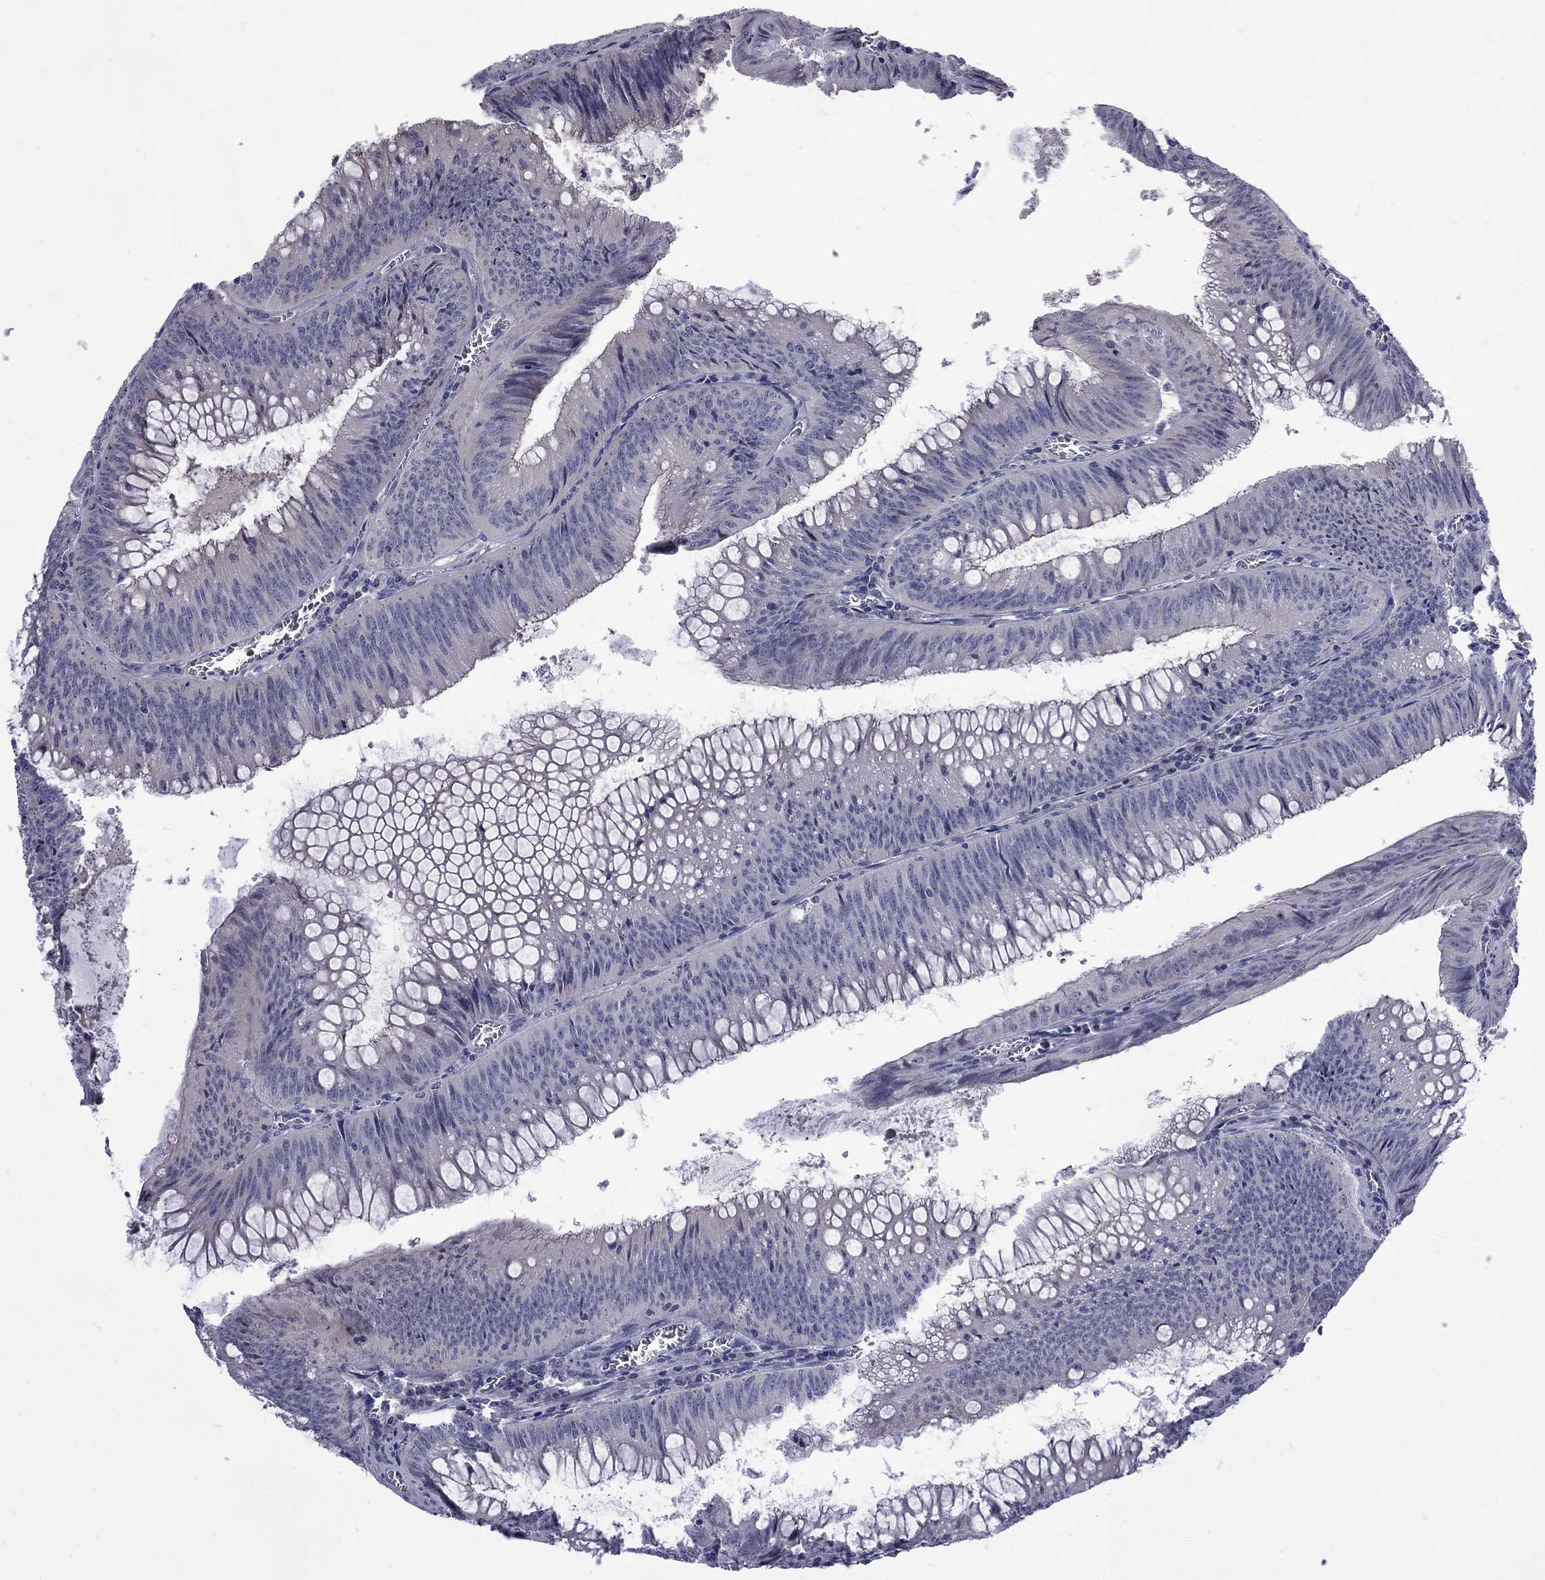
{"staining": {"intensity": "negative", "quantity": "none", "location": "none"}, "tissue": "colorectal cancer", "cell_type": "Tumor cells", "image_type": "cancer", "snomed": [{"axis": "morphology", "description": "Adenocarcinoma, NOS"}, {"axis": "topography", "description": "Rectum"}], "caption": "This photomicrograph is of colorectal cancer stained with immunohistochemistry to label a protein in brown with the nuclei are counter-stained blue. There is no expression in tumor cells.", "gene": "NRARP", "patient": {"sex": "female", "age": 72}}